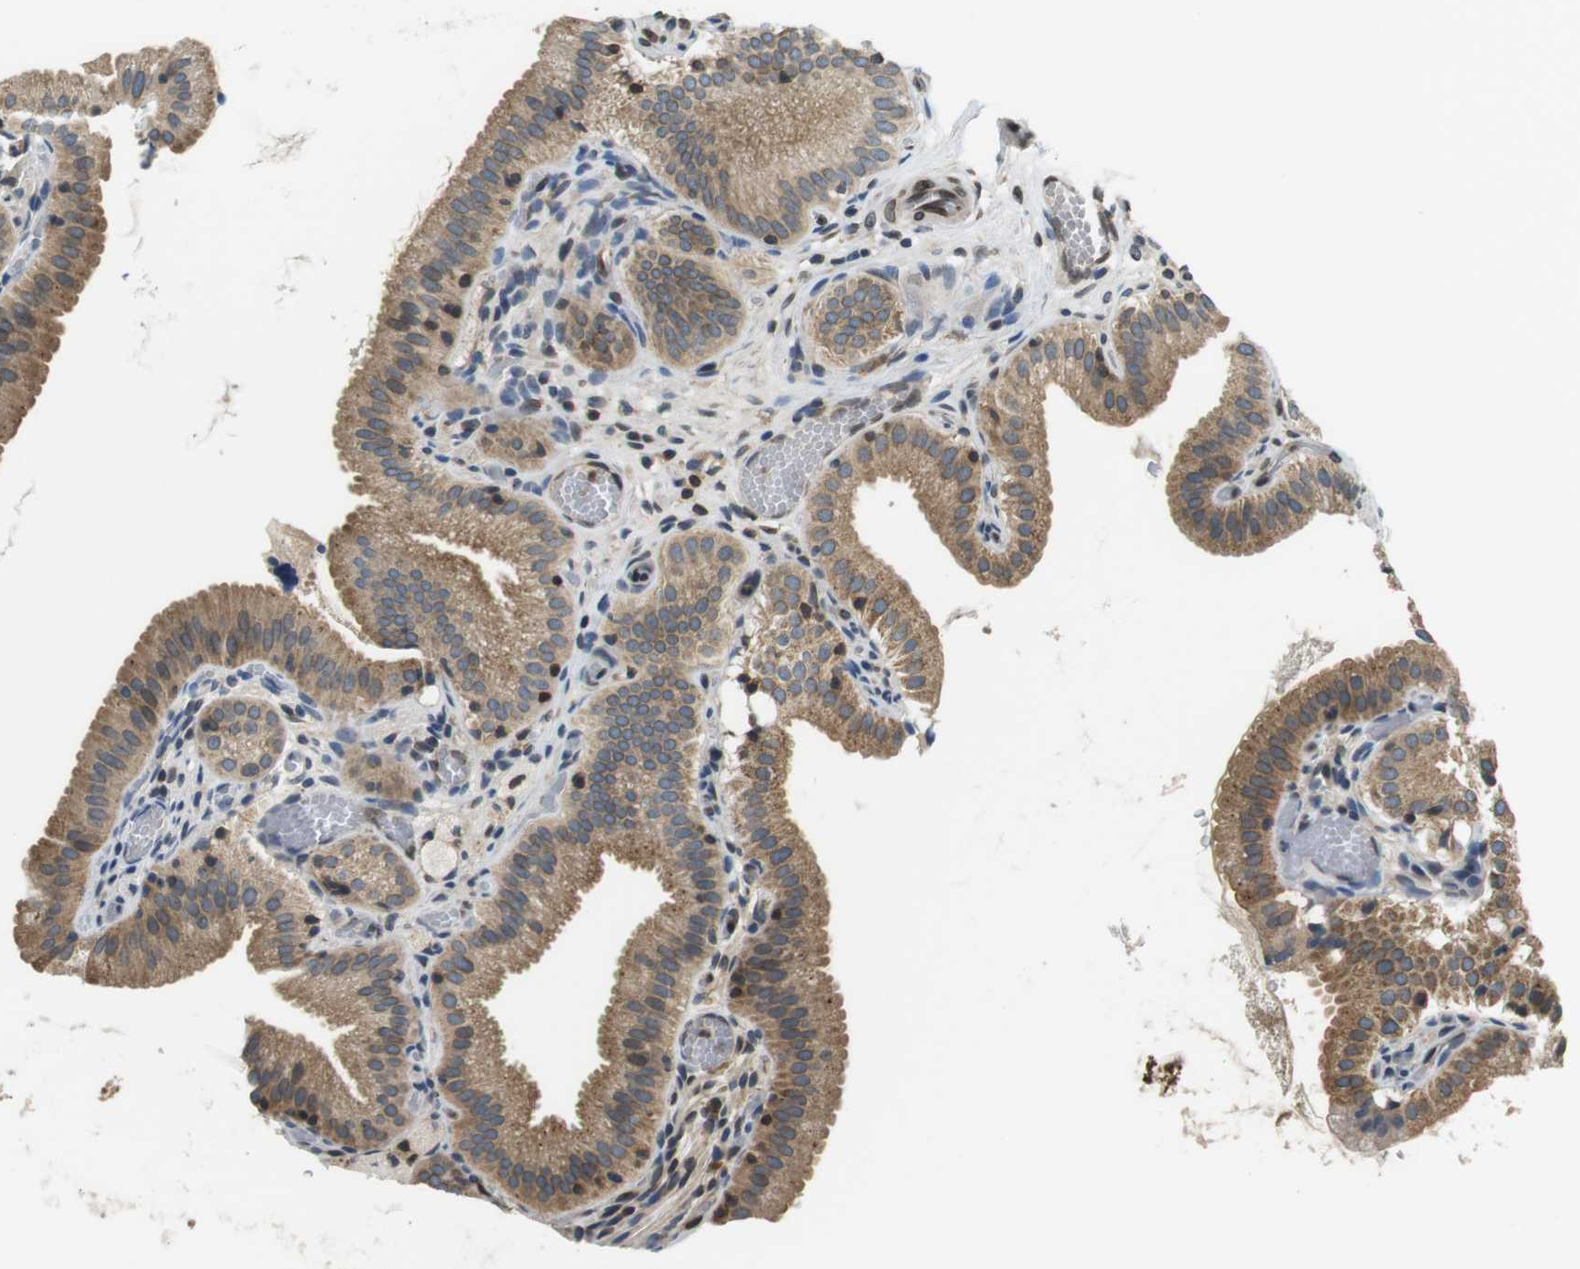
{"staining": {"intensity": "moderate", "quantity": ">75%", "location": "cytoplasmic/membranous"}, "tissue": "gallbladder", "cell_type": "Glandular cells", "image_type": "normal", "snomed": [{"axis": "morphology", "description": "Normal tissue, NOS"}, {"axis": "topography", "description": "Gallbladder"}], "caption": "This is a histology image of immunohistochemistry staining of benign gallbladder, which shows moderate expression in the cytoplasmic/membranous of glandular cells.", "gene": "TMX4", "patient": {"sex": "male", "age": 54}}